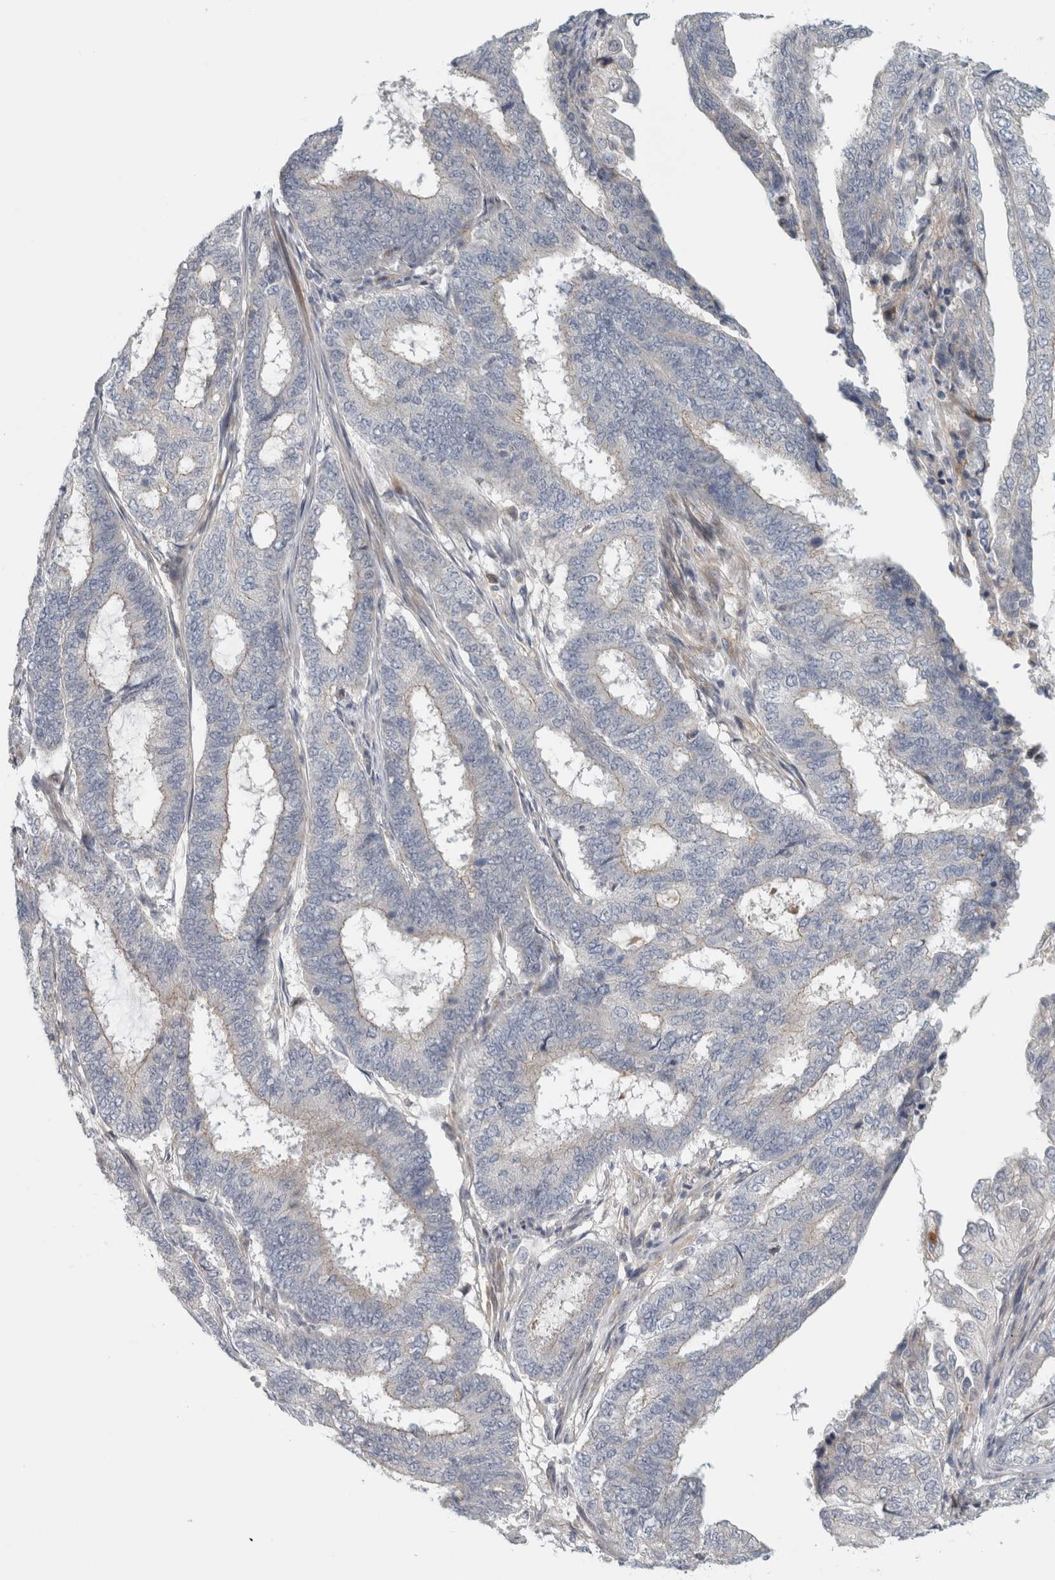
{"staining": {"intensity": "negative", "quantity": "none", "location": "none"}, "tissue": "endometrial cancer", "cell_type": "Tumor cells", "image_type": "cancer", "snomed": [{"axis": "morphology", "description": "Adenocarcinoma, NOS"}, {"axis": "topography", "description": "Endometrium"}], "caption": "Immunohistochemical staining of adenocarcinoma (endometrial) shows no significant positivity in tumor cells. (DAB IHC with hematoxylin counter stain).", "gene": "ZNF804B", "patient": {"sex": "female", "age": 51}}